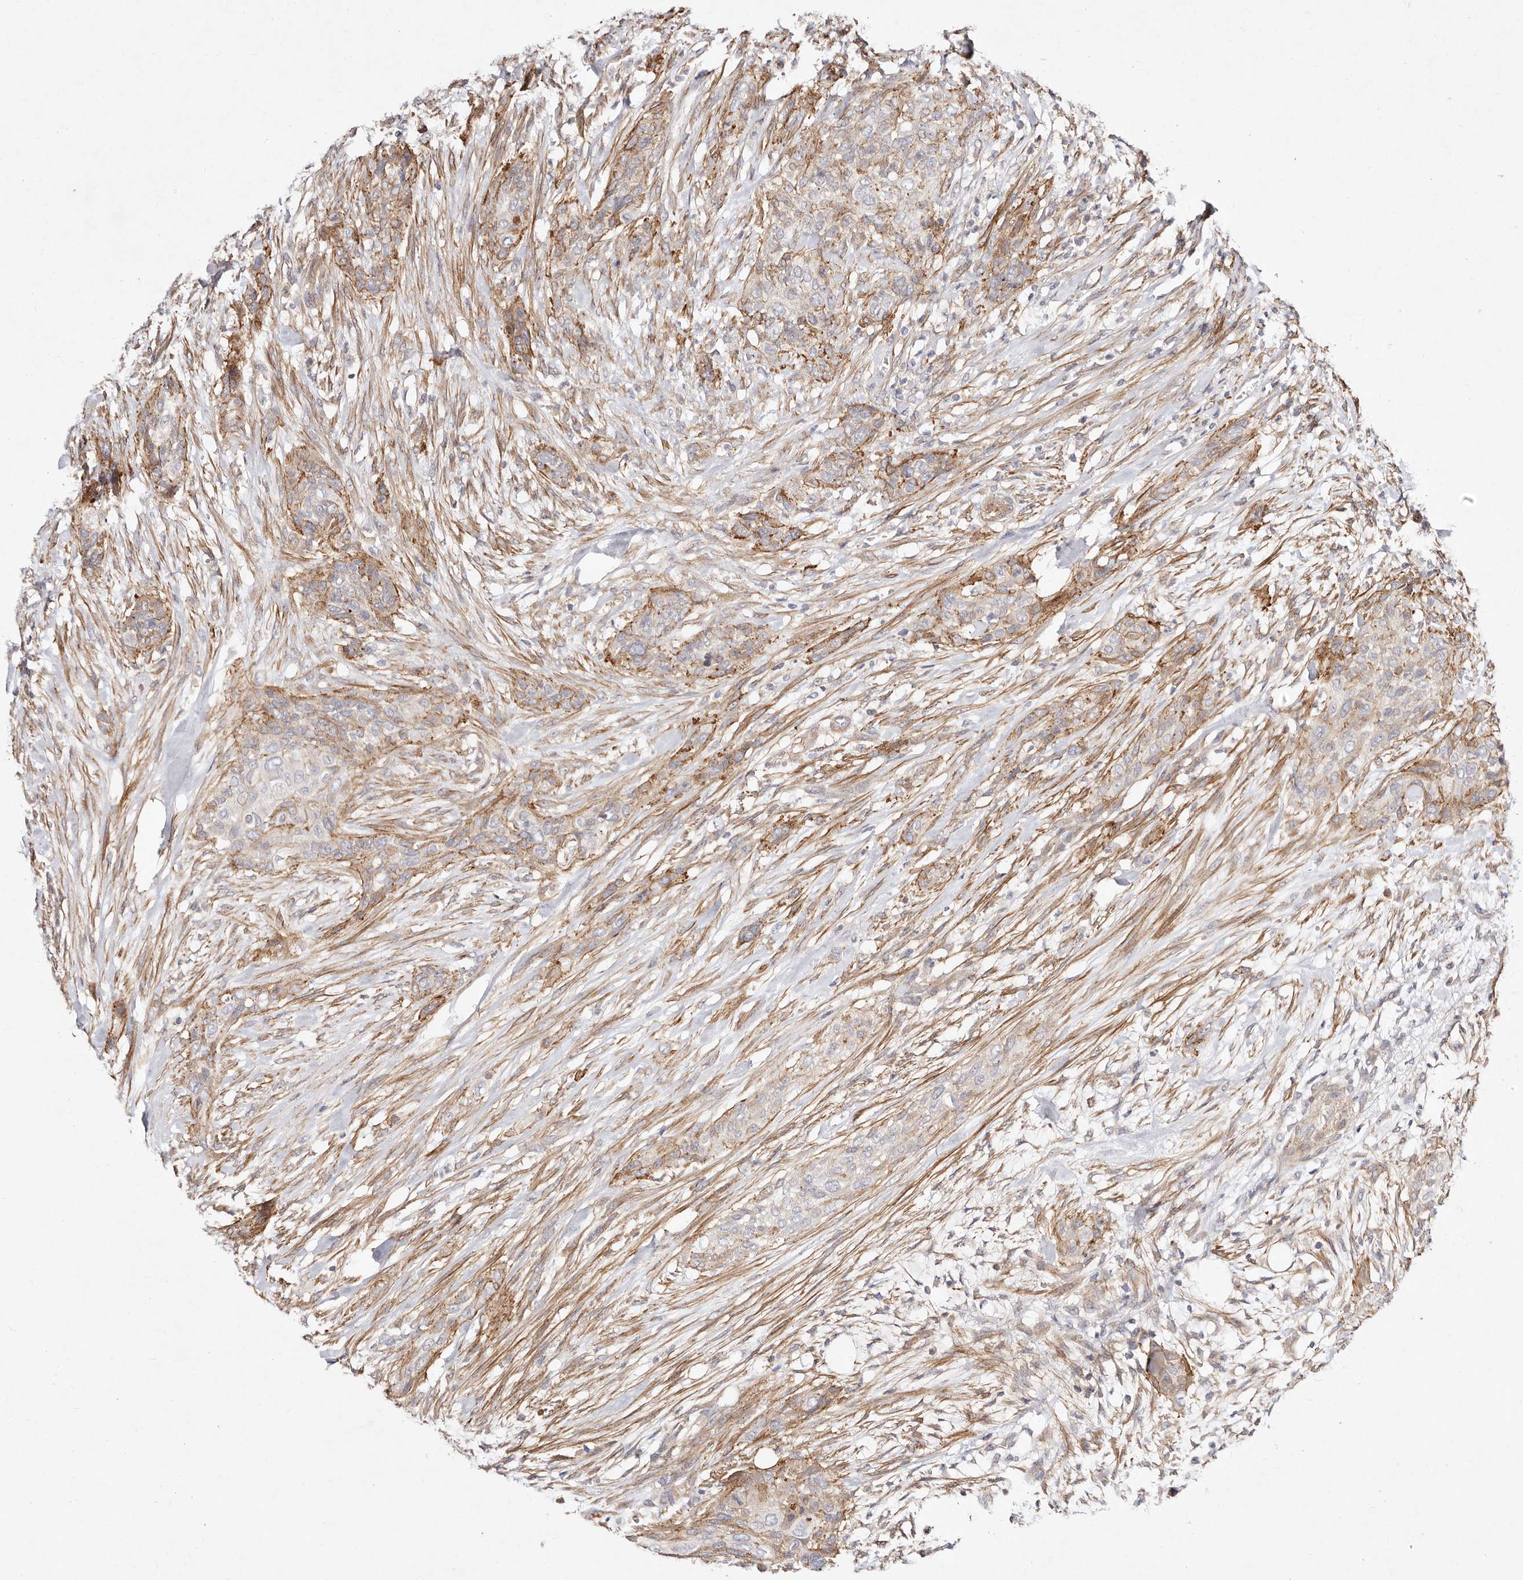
{"staining": {"intensity": "moderate", "quantity": "25%-75%", "location": "cytoplasmic/membranous"}, "tissue": "urothelial cancer", "cell_type": "Tumor cells", "image_type": "cancer", "snomed": [{"axis": "morphology", "description": "Urothelial carcinoma, High grade"}, {"axis": "topography", "description": "Urinary bladder"}], "caption": "The immunohistochemical stain labels moderate cytoplasmic/membranous staining in tumor cells of urothelial cancer tissue. (IHC, brightfield microscopy, high magnification).", "gene": "MTMR11", "patient": {"sex": "male", "age": 35}}